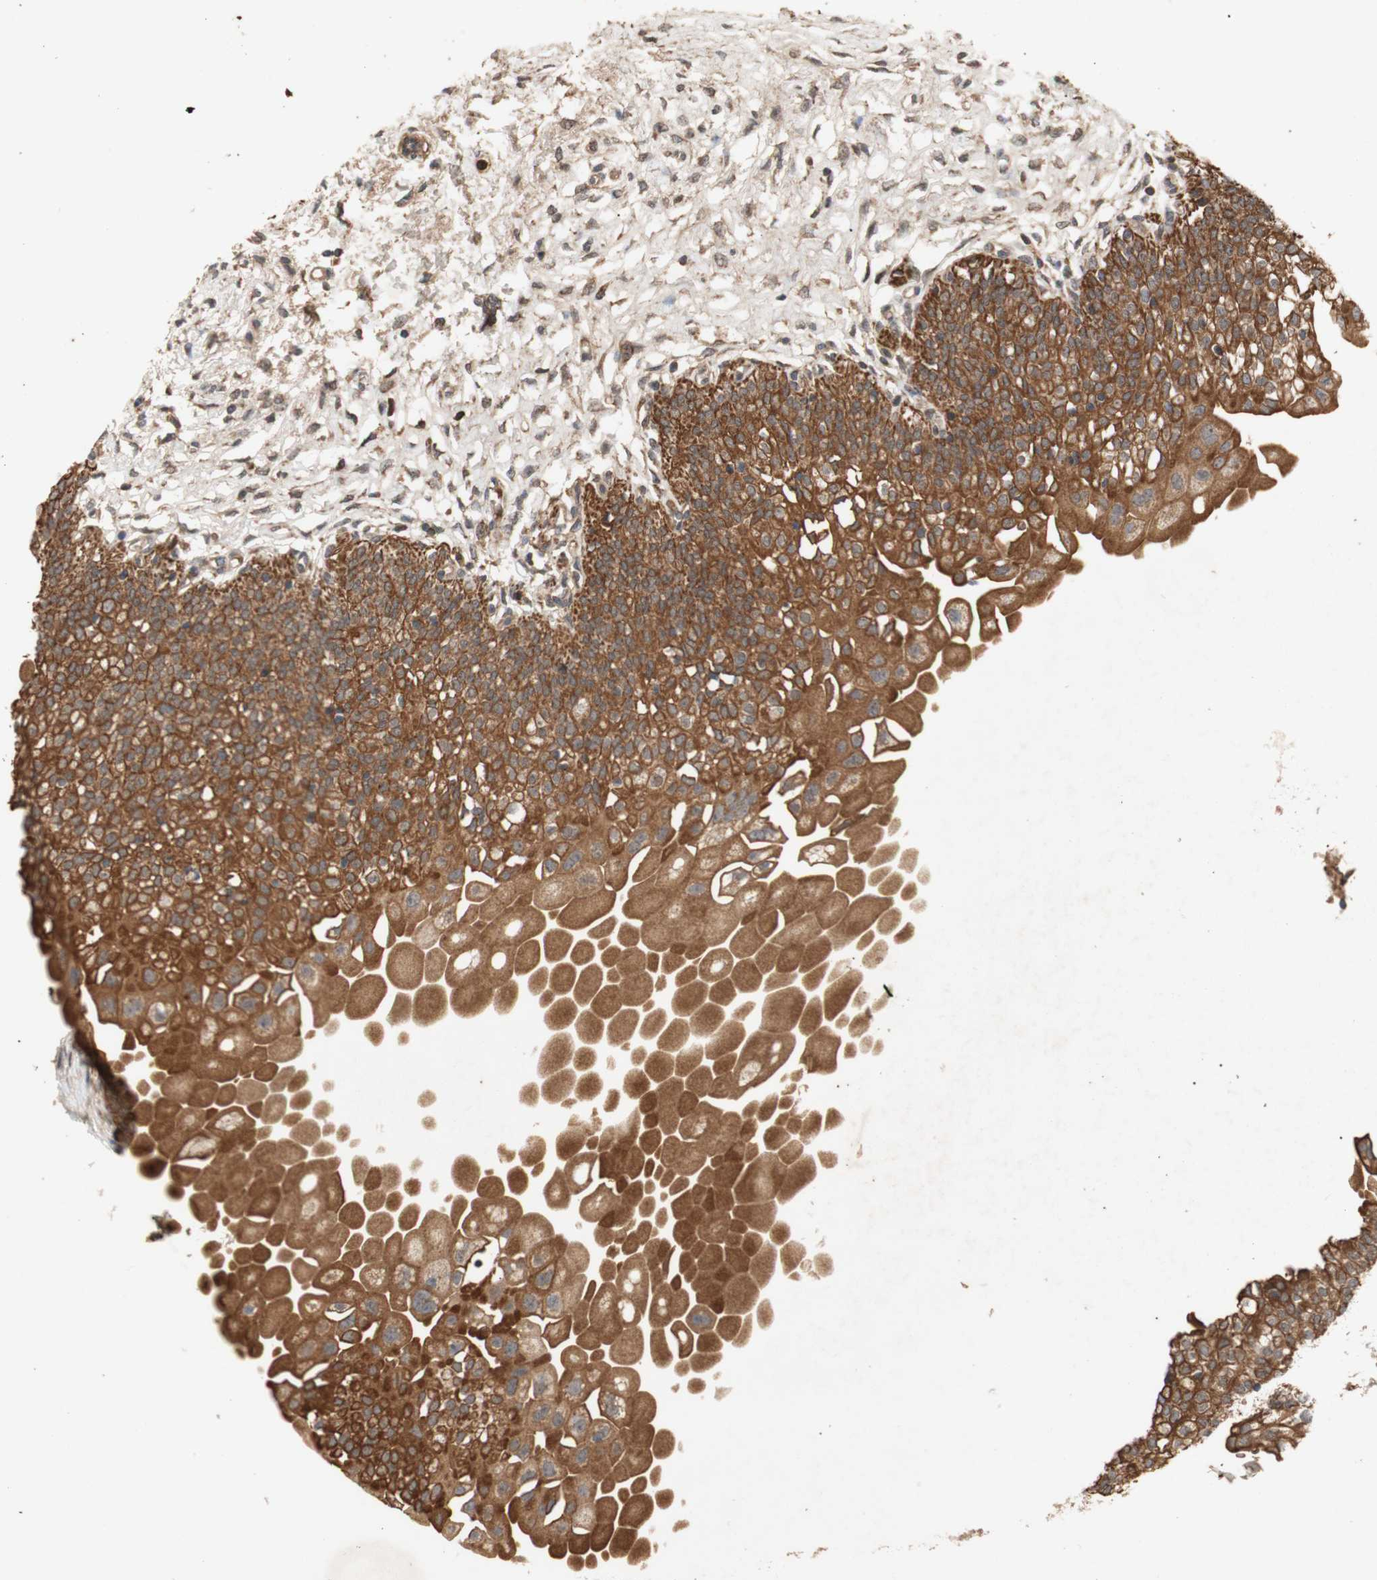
{"staining": {"intensity": "strong", "quantity": ">75%", "location": "cytoplasmic/membranous"}, "tissue": "urinary bladder", "cell_type": "Urothelial cells", "image_type": "normal", "snomed": [{"axis": "morphology", "description": "Normal tissue, NOS"}, {"axis": "topography", "description": "Urinary bladder"}], "caption": "Human urinary bladder stained with a brown dye demonstrates strong cytoplasmic/membranous positive staining in approximately >75% of urothelial cells.", "gene": "PKN1", "patient": {"sex": "male", "age": 55}}